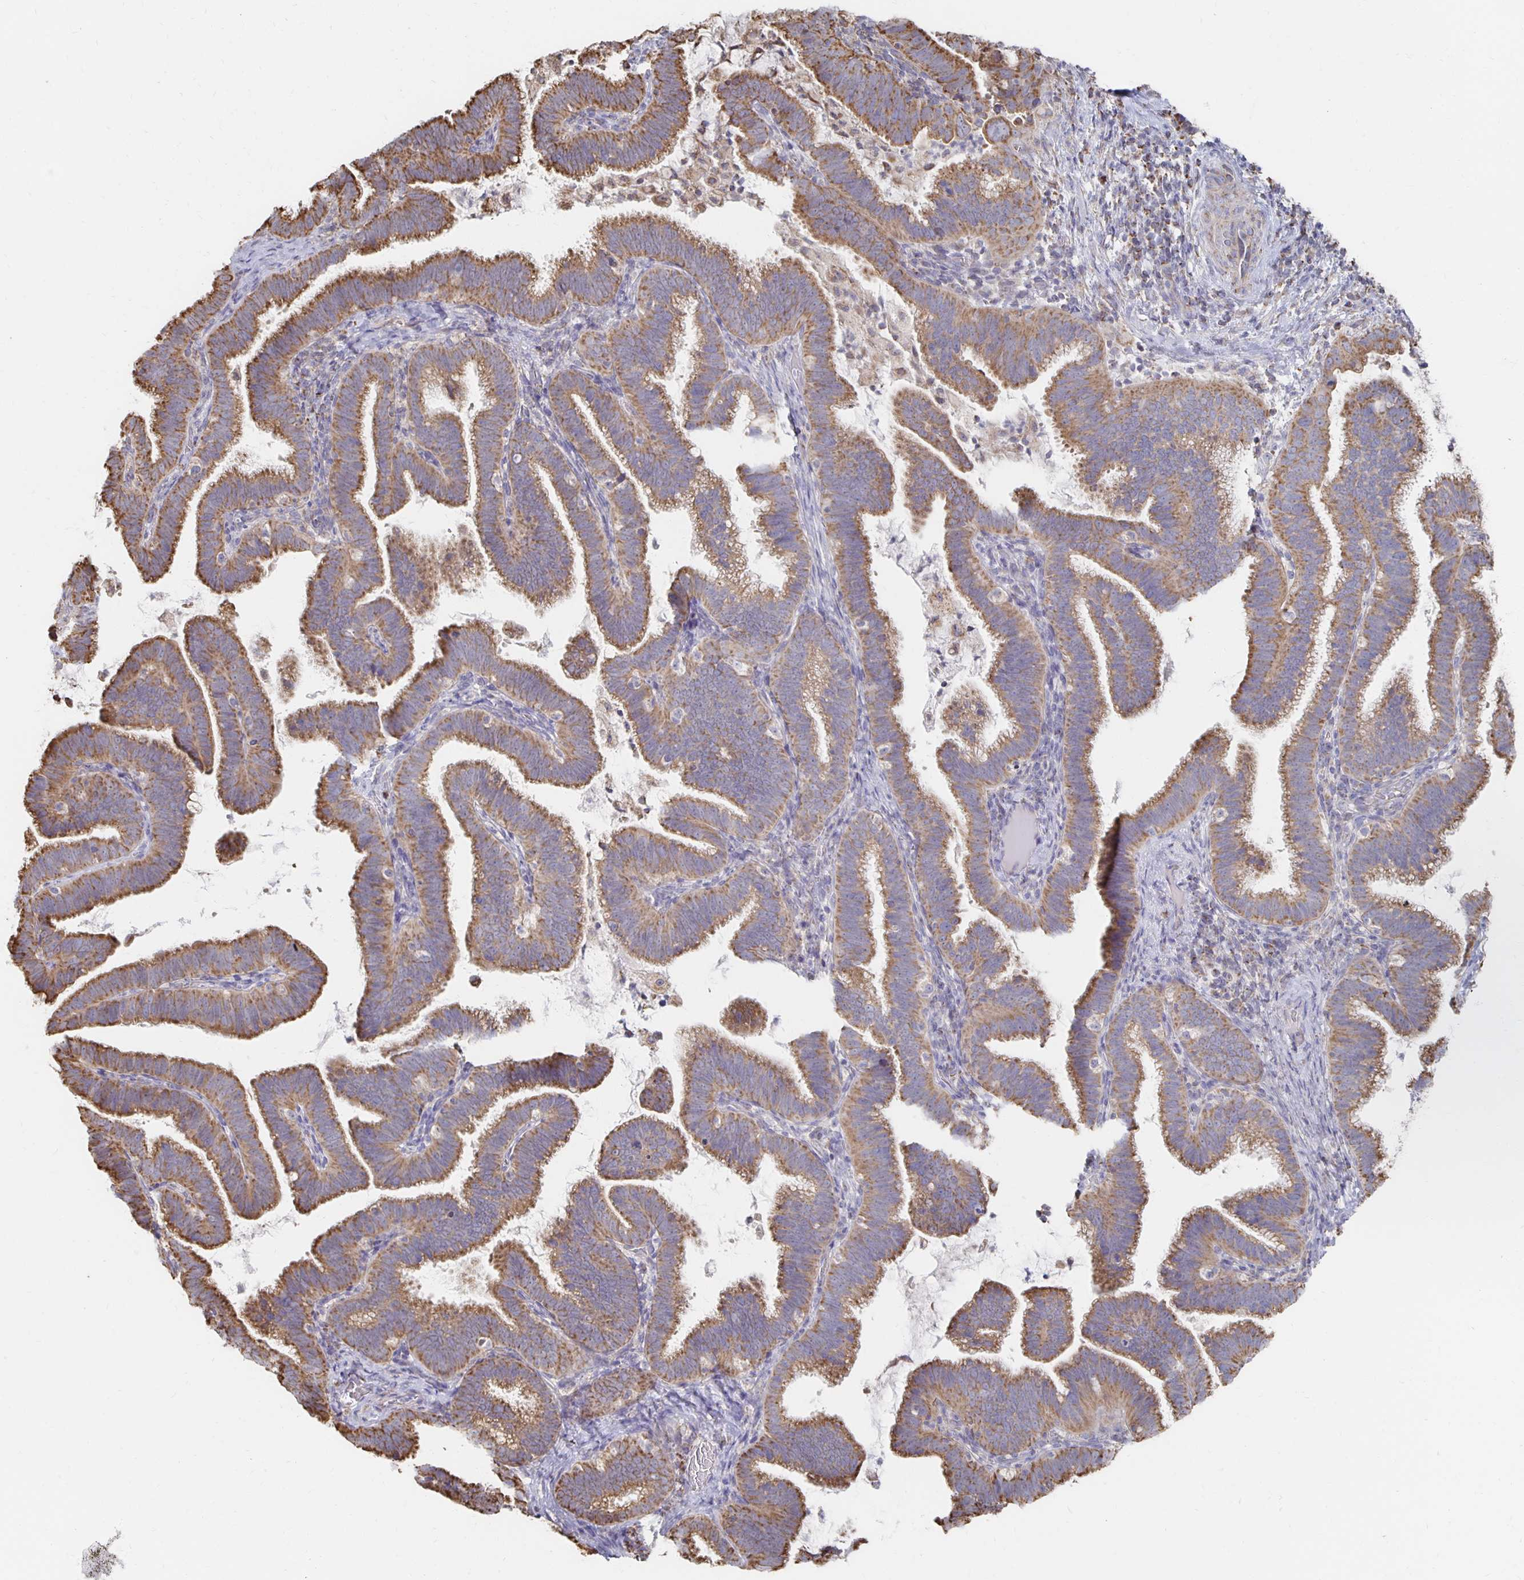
{"staining": {"intensity": "moderate", "quantity": ">75%", "location": "cytoplasmic/membranous"}, "tissue": "cervical cancer", "cell_type": "Tumor cells", "image_type": "cancer", "snomed": [{"axis": "morphology", "description": "Adenocarcinoma, NOS"}, {"axis": "topography", "description": "Cervix"}], "caption": "Immunohistochemistry (IHC) of cervical adenocarcinoma reveals medium levels of moderate cytoplasmic/membranous expression in about >75% of tumor cells.", "gene": "NKX2-8", "patient": {"sex": "female", "age": 61}}